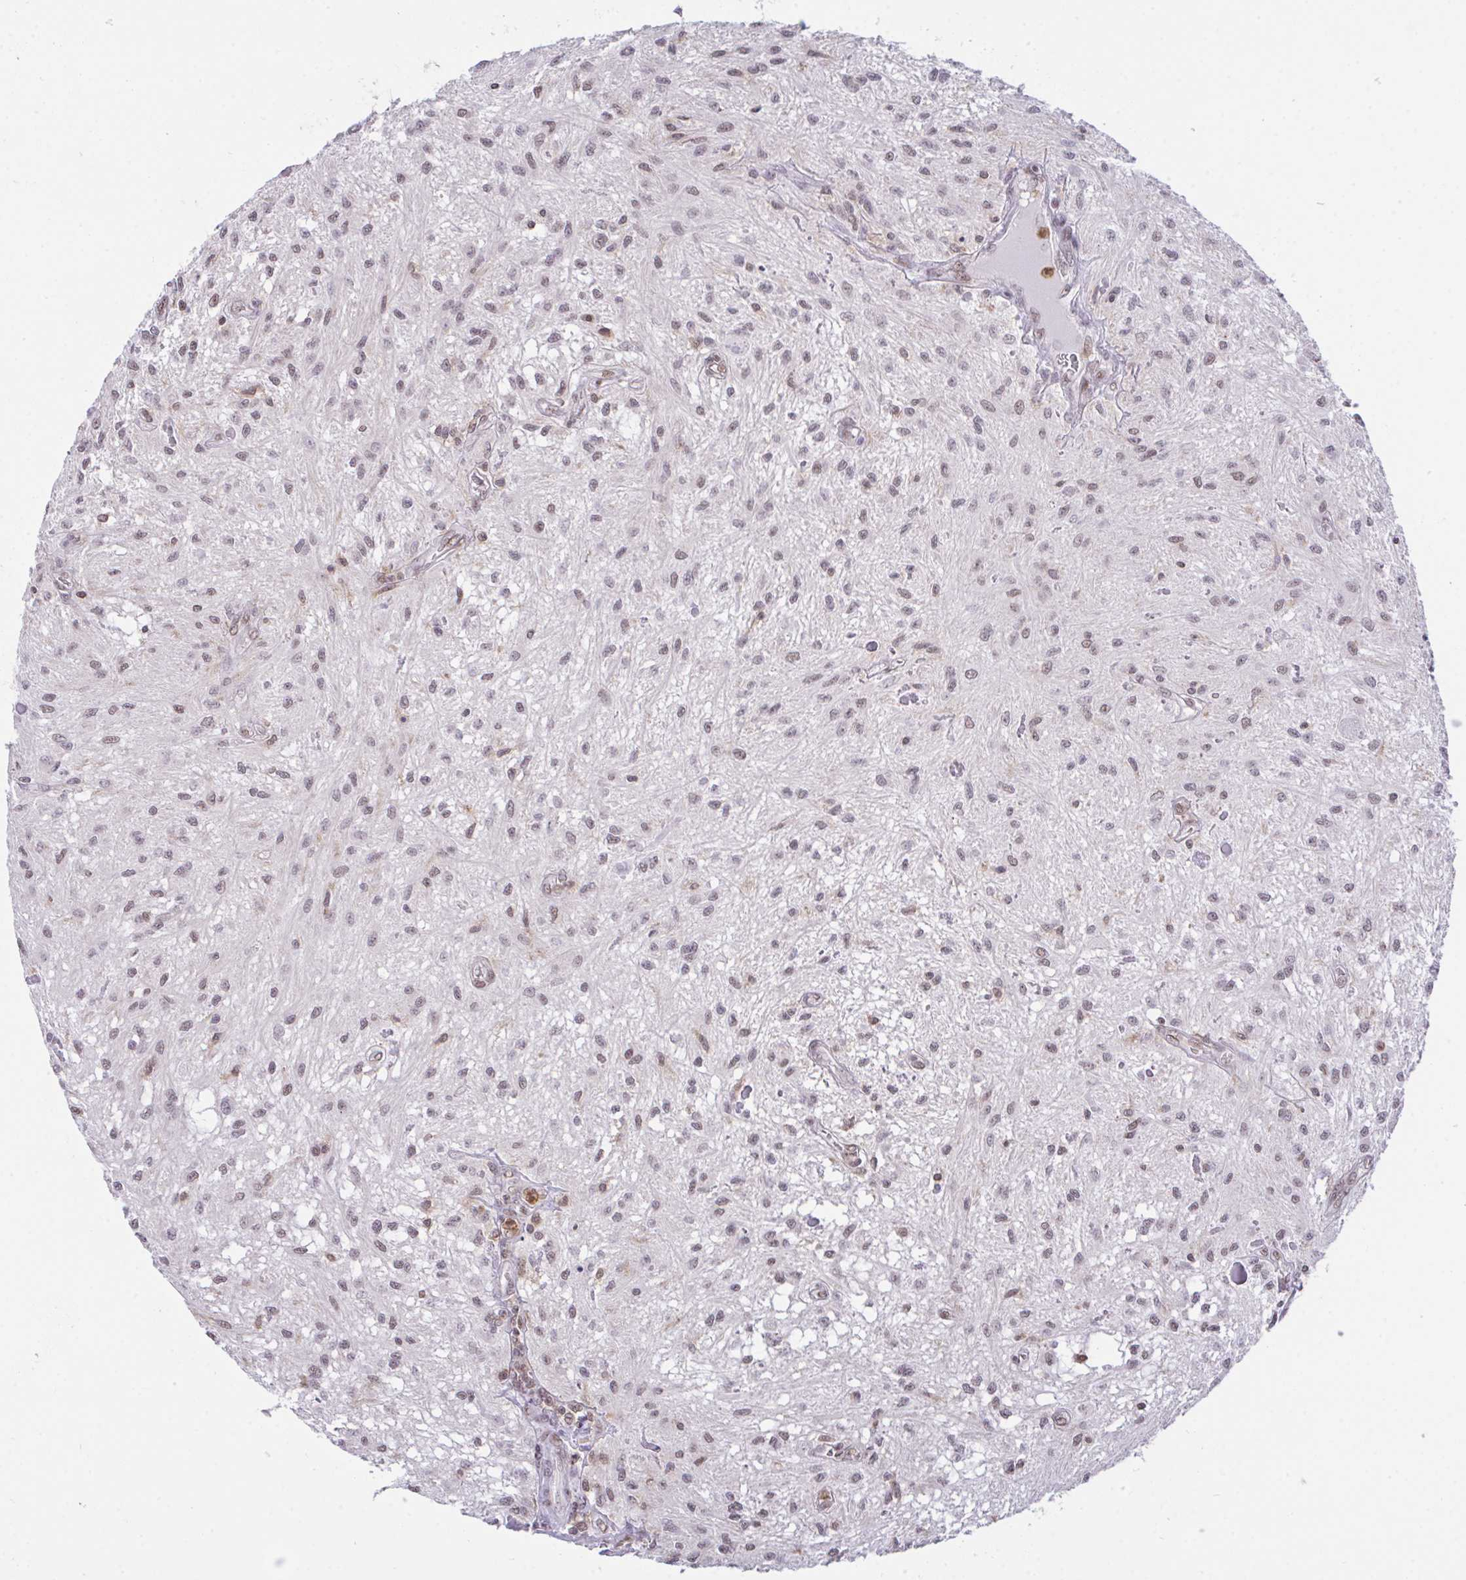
{"staining": {"intensity": "weak", "quantity": "25%-75%", "location": "nuclear"}, "tissue": "glioma", "cell_type": "Tumor cells", "image_type": "cancer", "snomed": [{"axis": "morphology", "description": "Glioma, malignant, Low grade"}, {"axis": "topography", "description": "Cerebellum"}], "caption": "Human malignant glioma (low-grade) stained for a protein (brown) shows weak nuclear positive positivity in approximately 25%-75% of tumor cells.", "gene": "OR6K3", "patient": {"sex": "female", "age": 14}}